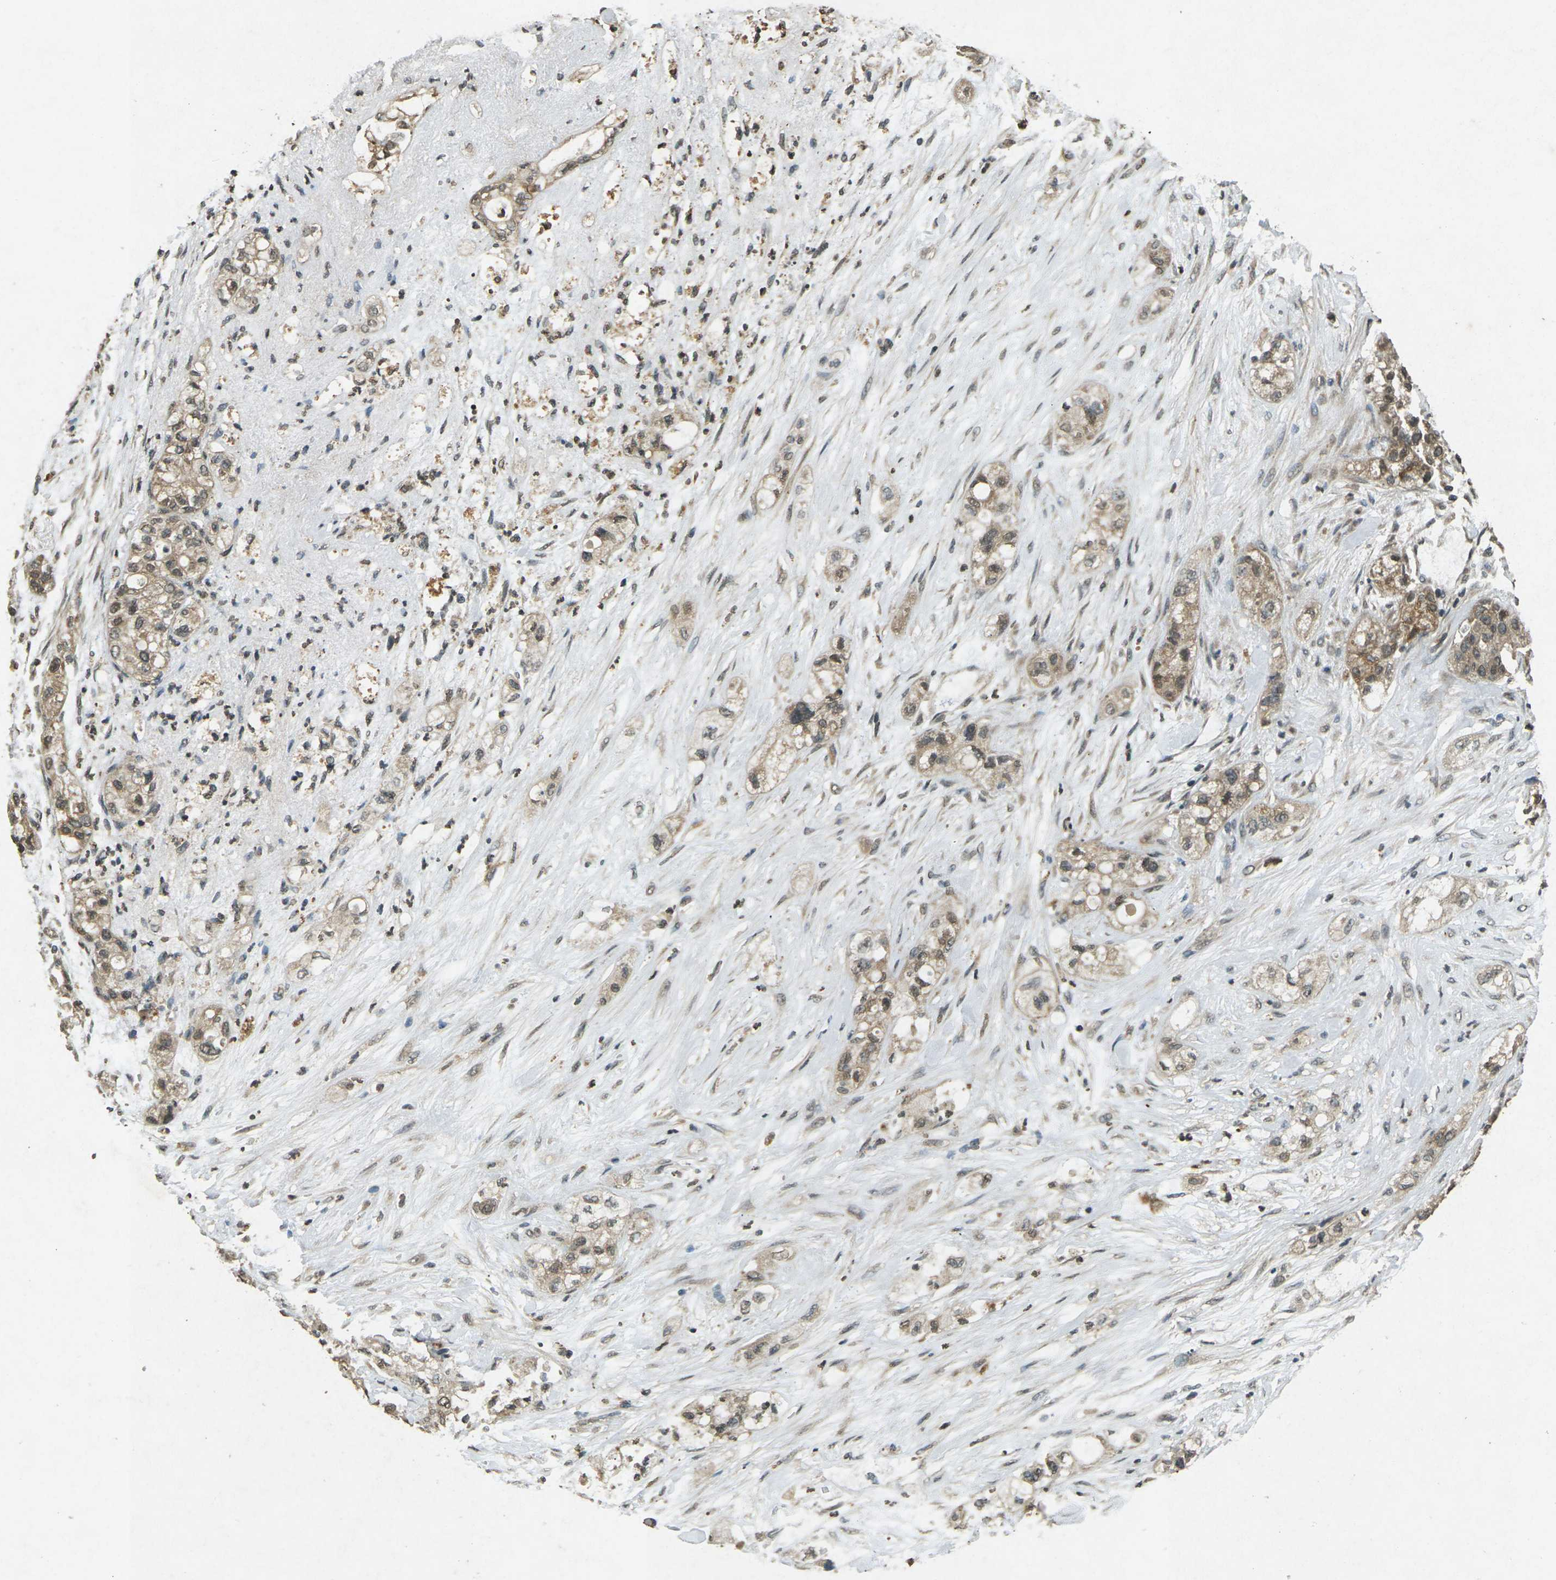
{"staining": {"intensity": "weak", "quantity": ">75%", "location": "cytoplasmic/membranous"}, "tissue": "pancreatic cancer", "cell_type": "Tumor cells", "image_type": "cancer", "snomed": [{"axis": "morphology", "description": "Adenocarcinoma, NOS"}, {"axis": "topography", "description": "Pancreas"}], "caption": "Immunohistochemical staining of human pancreatic cancer exhibits low levels of weak cytoplasmic/membranous staining in about >75% of tumor cells. (IHC, brightfield microscopy, high magnification).", "gene": "PDE2A", "patient": {"sex": "female", "age": 78}}